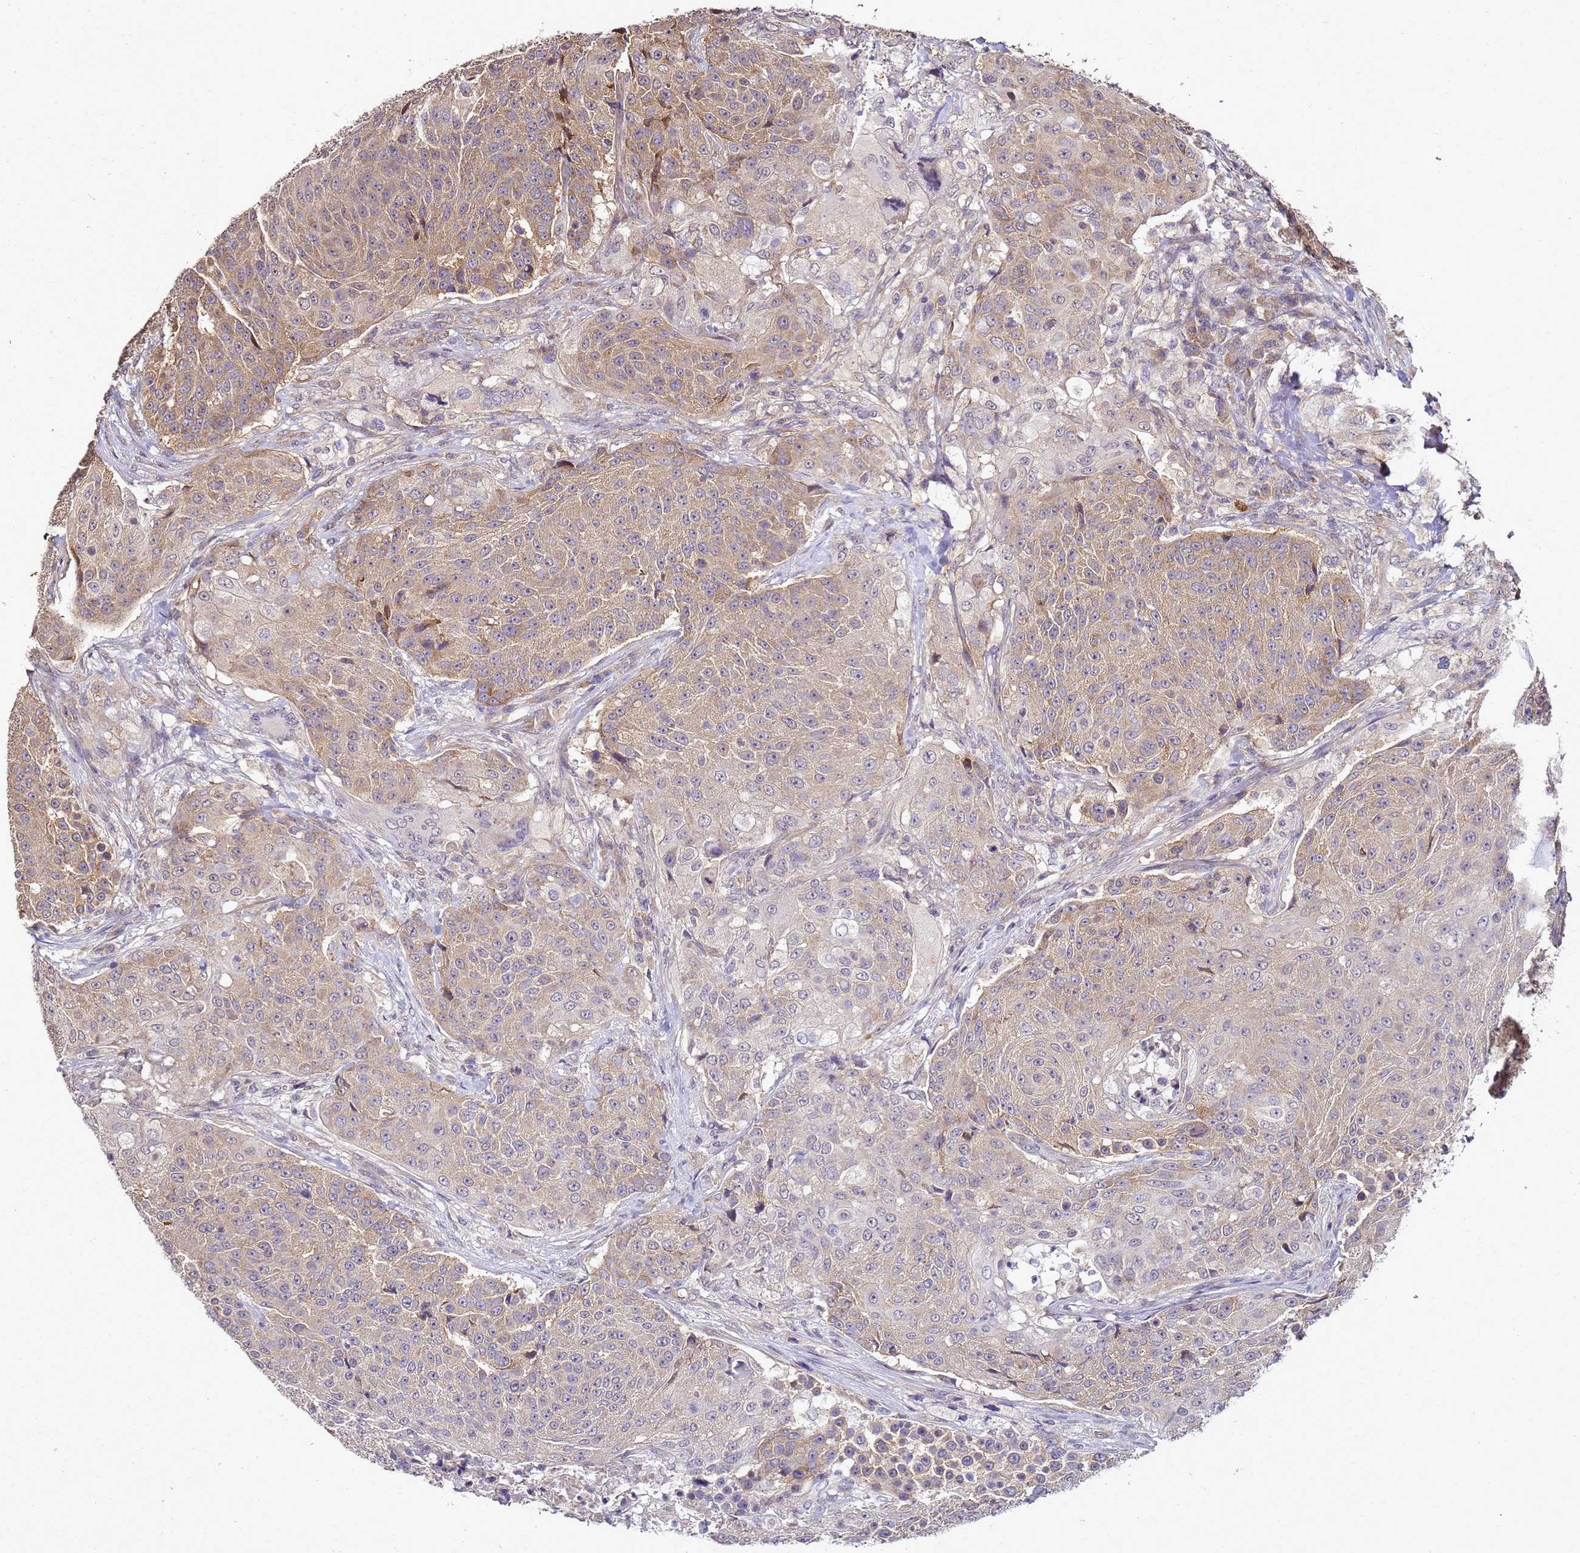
{"staining": {"intensity": "weak", "quantity": "25%-75%", "location": "cytoplasmic/membranous"}, "tissue": "urothelial cancer", "cell_type": "Tumor cells", "image_type": "cancer", "snomed": [{"axis": "morphology", "description": "Urothelial carcinoma, High grade"}, {"axis": "topography", "description": "Urinary bladder"}], "caption": "Urothelial carcinoma (high-grade) stained for a protein (brown) displays weak cytoplasmic/membranous positive staining in approximately 25%-75% of tumor cells.", "gene": "ANKRD17", "patient": {"sex": "female", "age": 63}}